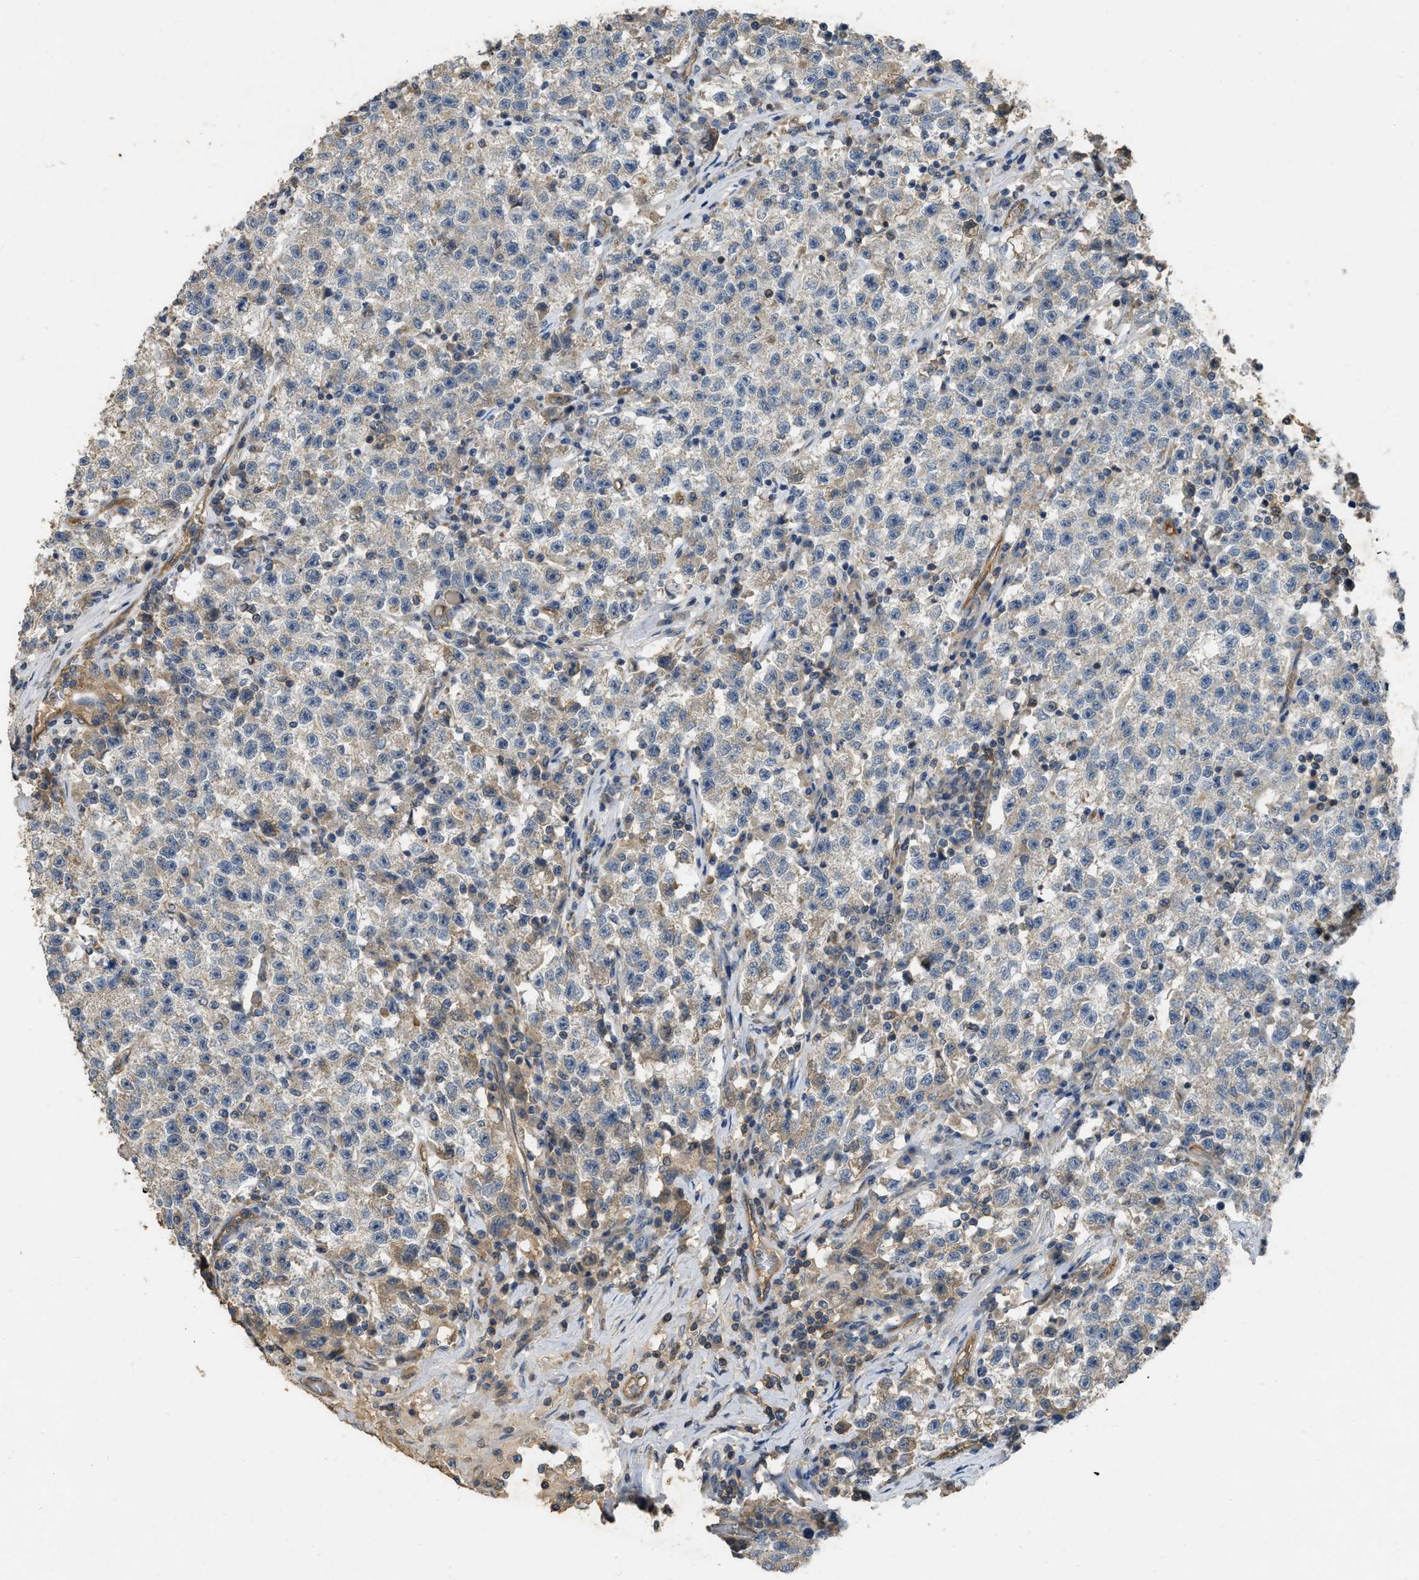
{"staining": {"intensity": "negative", "quantity": "none", "location": "none"}, "tissue": "testis cancer", "cell_type": "Tumor cells", "image_type": "cancer", "snomed": [{"axis": "morphology", "description": "Seminoma, NOS"}, {"axis": "topography", "description": "Testis"}], "caption": "This is an immunohistochemistry image of seminoma (testis). There is no staining in tumor cells.", "gene": "PPP3CA", "patient": {"sex": "male", "age": 22}}